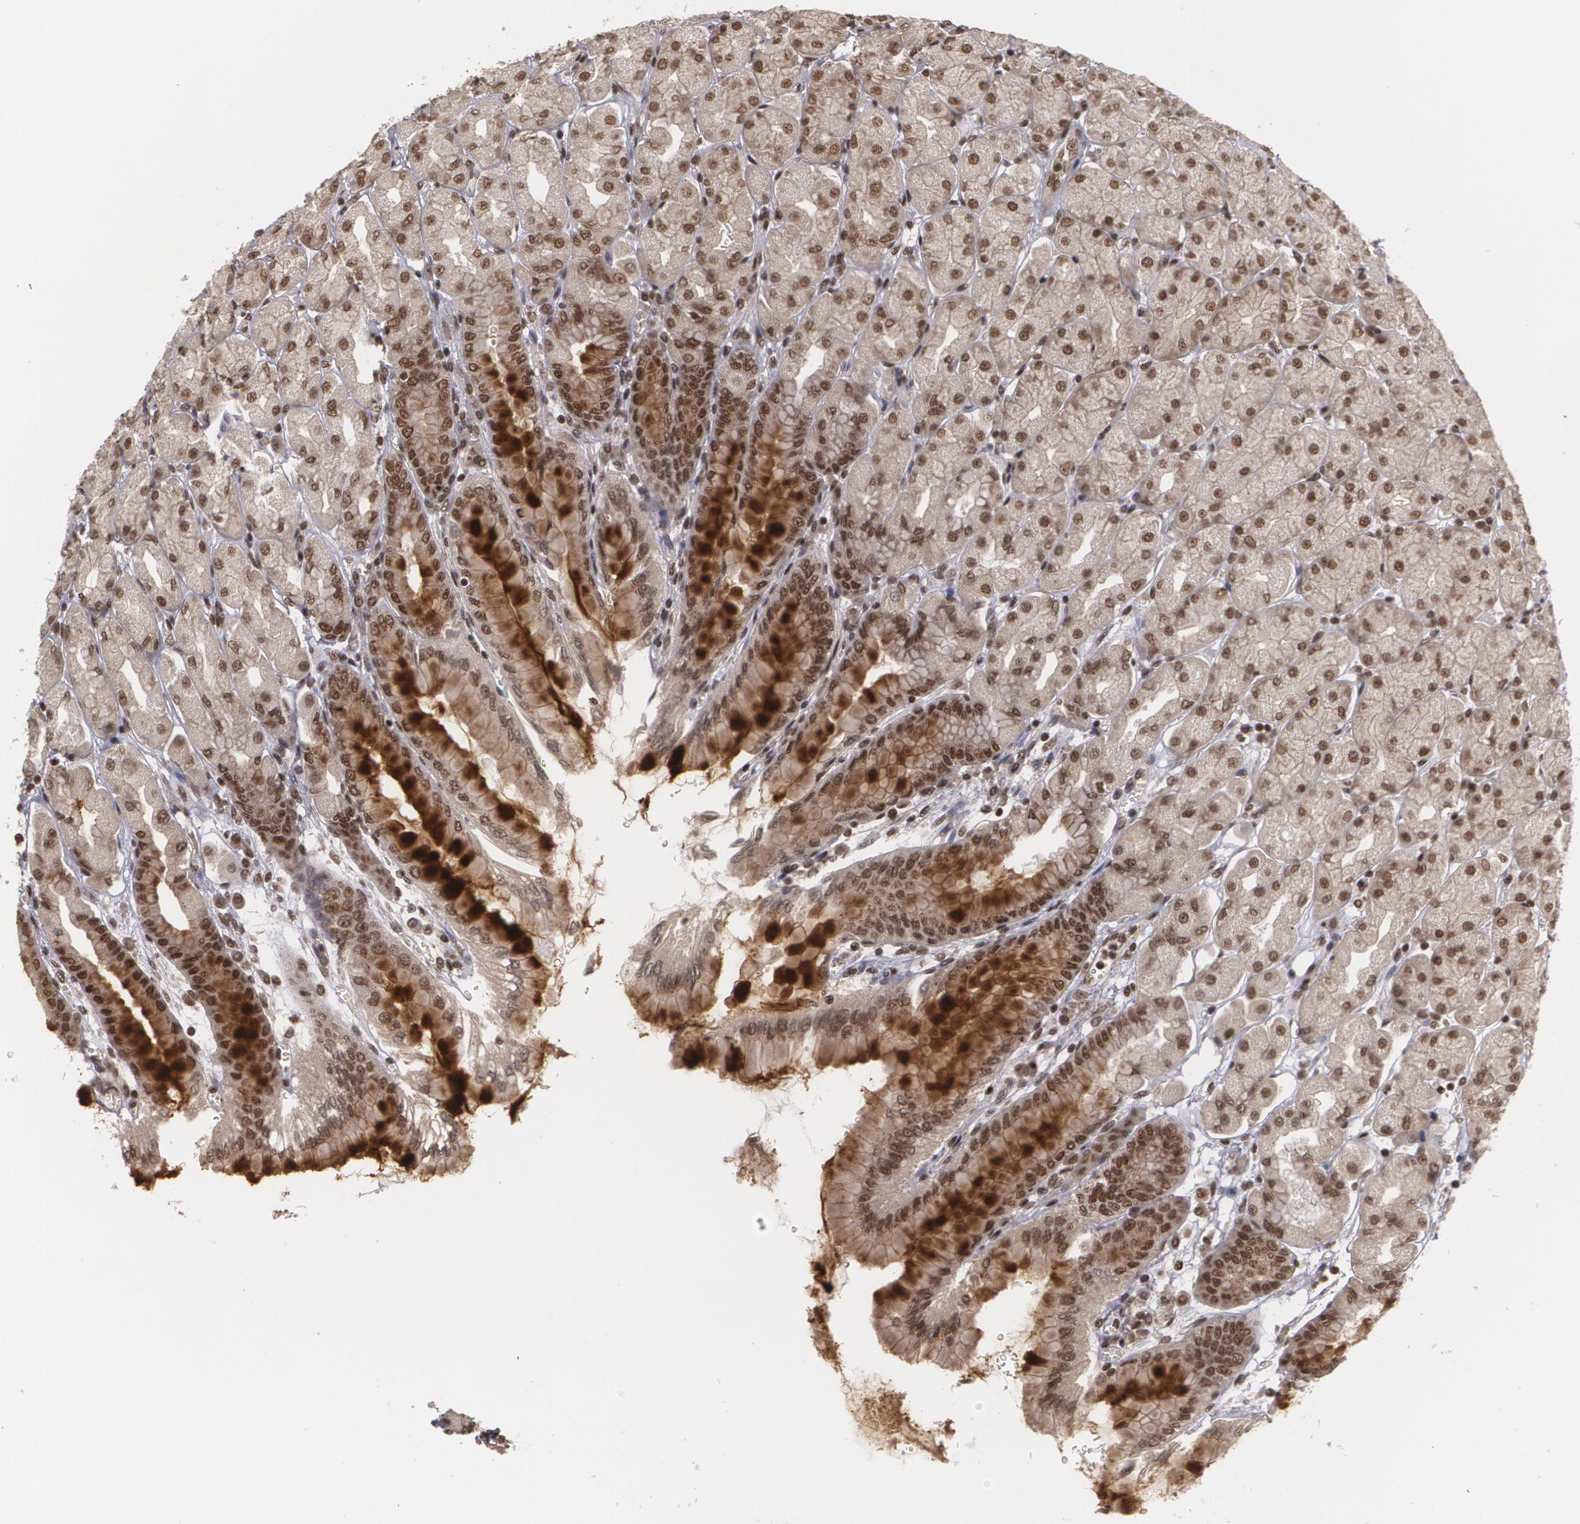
{"staining": {"intensity": "strong", "quantity": ">75%", "location": "cytoplasmic/membranous,nuclear"}, "tissue": "stomach", "cell_type": "Glandular cells", "image_type": "normal", "snomed": [{"axis": "morphology", "description": "Normal tissue, NOS"}, {"axis": "topography", "description": "Stomach, upper"}], "caption": "This is a histology image of IHC staining of benign stomach, which shows strong staining in the cytoplasmic/membranous,nuclear of glandular cells.", "gene": "RXRB", "patient": {"sex": "female", "age": 56}}